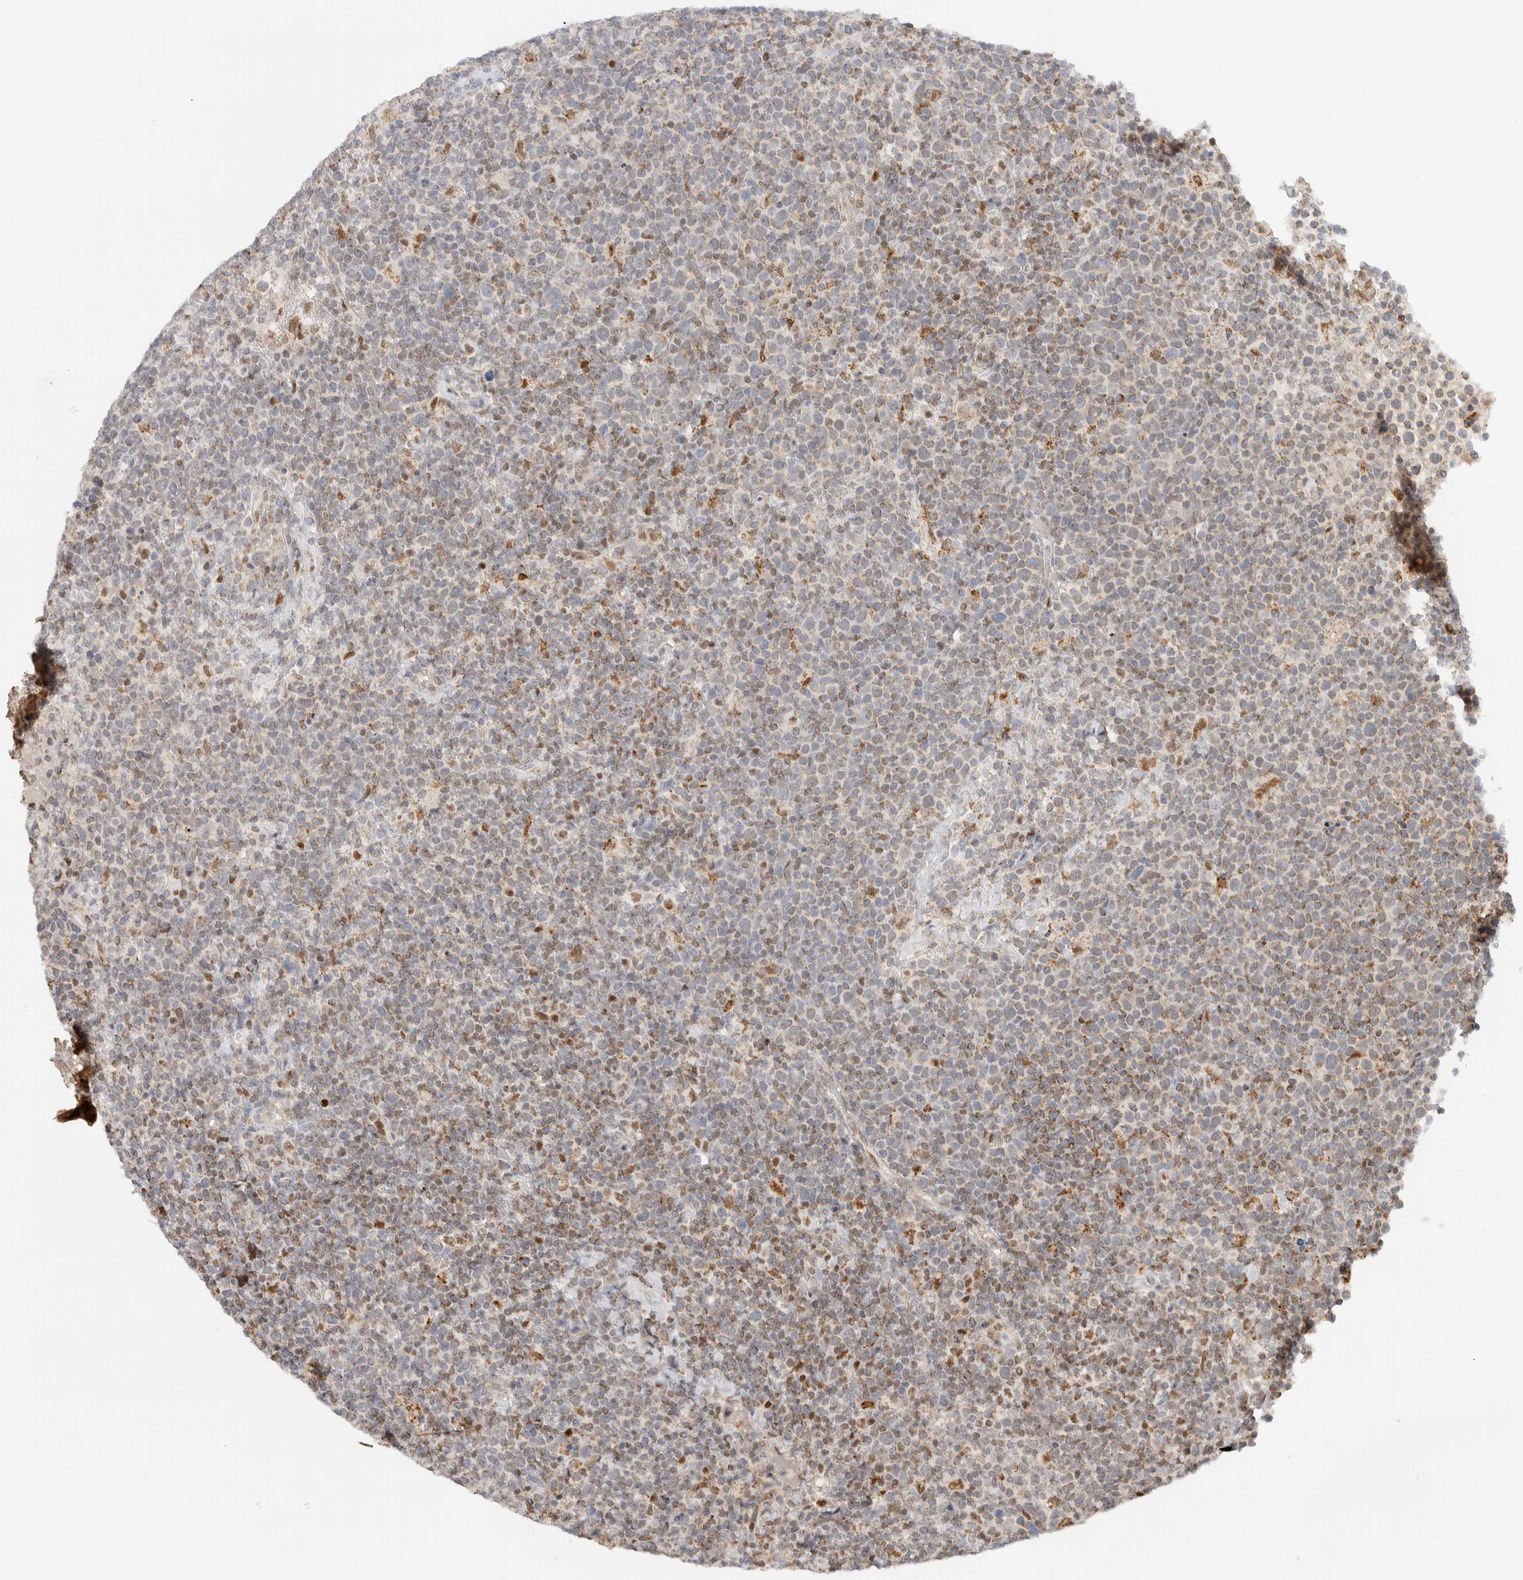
{"staining": {"intensity": "moderate", "quantity": "<25%", "location": "cytoplasmic/membranous"}, "tissue": "lymphoma", "cell_type": "Tumor cells", "image_type": "cancer", "snomed": [{"axis": "morphology", "description": "Malignant lymphoma, non-Hodgkin's type, High grade"}, {"axis": "topography", "description": "Lymph node"}], "caption": "Immunohistochemical staining of malignant lymphoma, non-Hodgkin's type (high-grade) demonstrates low levels of moderate cytoplasmic/membranous protein positivity in approximately <25% of tumor cells.", "gene": "TSPAN32", "patient": {"sex": "male", "age": 61}}